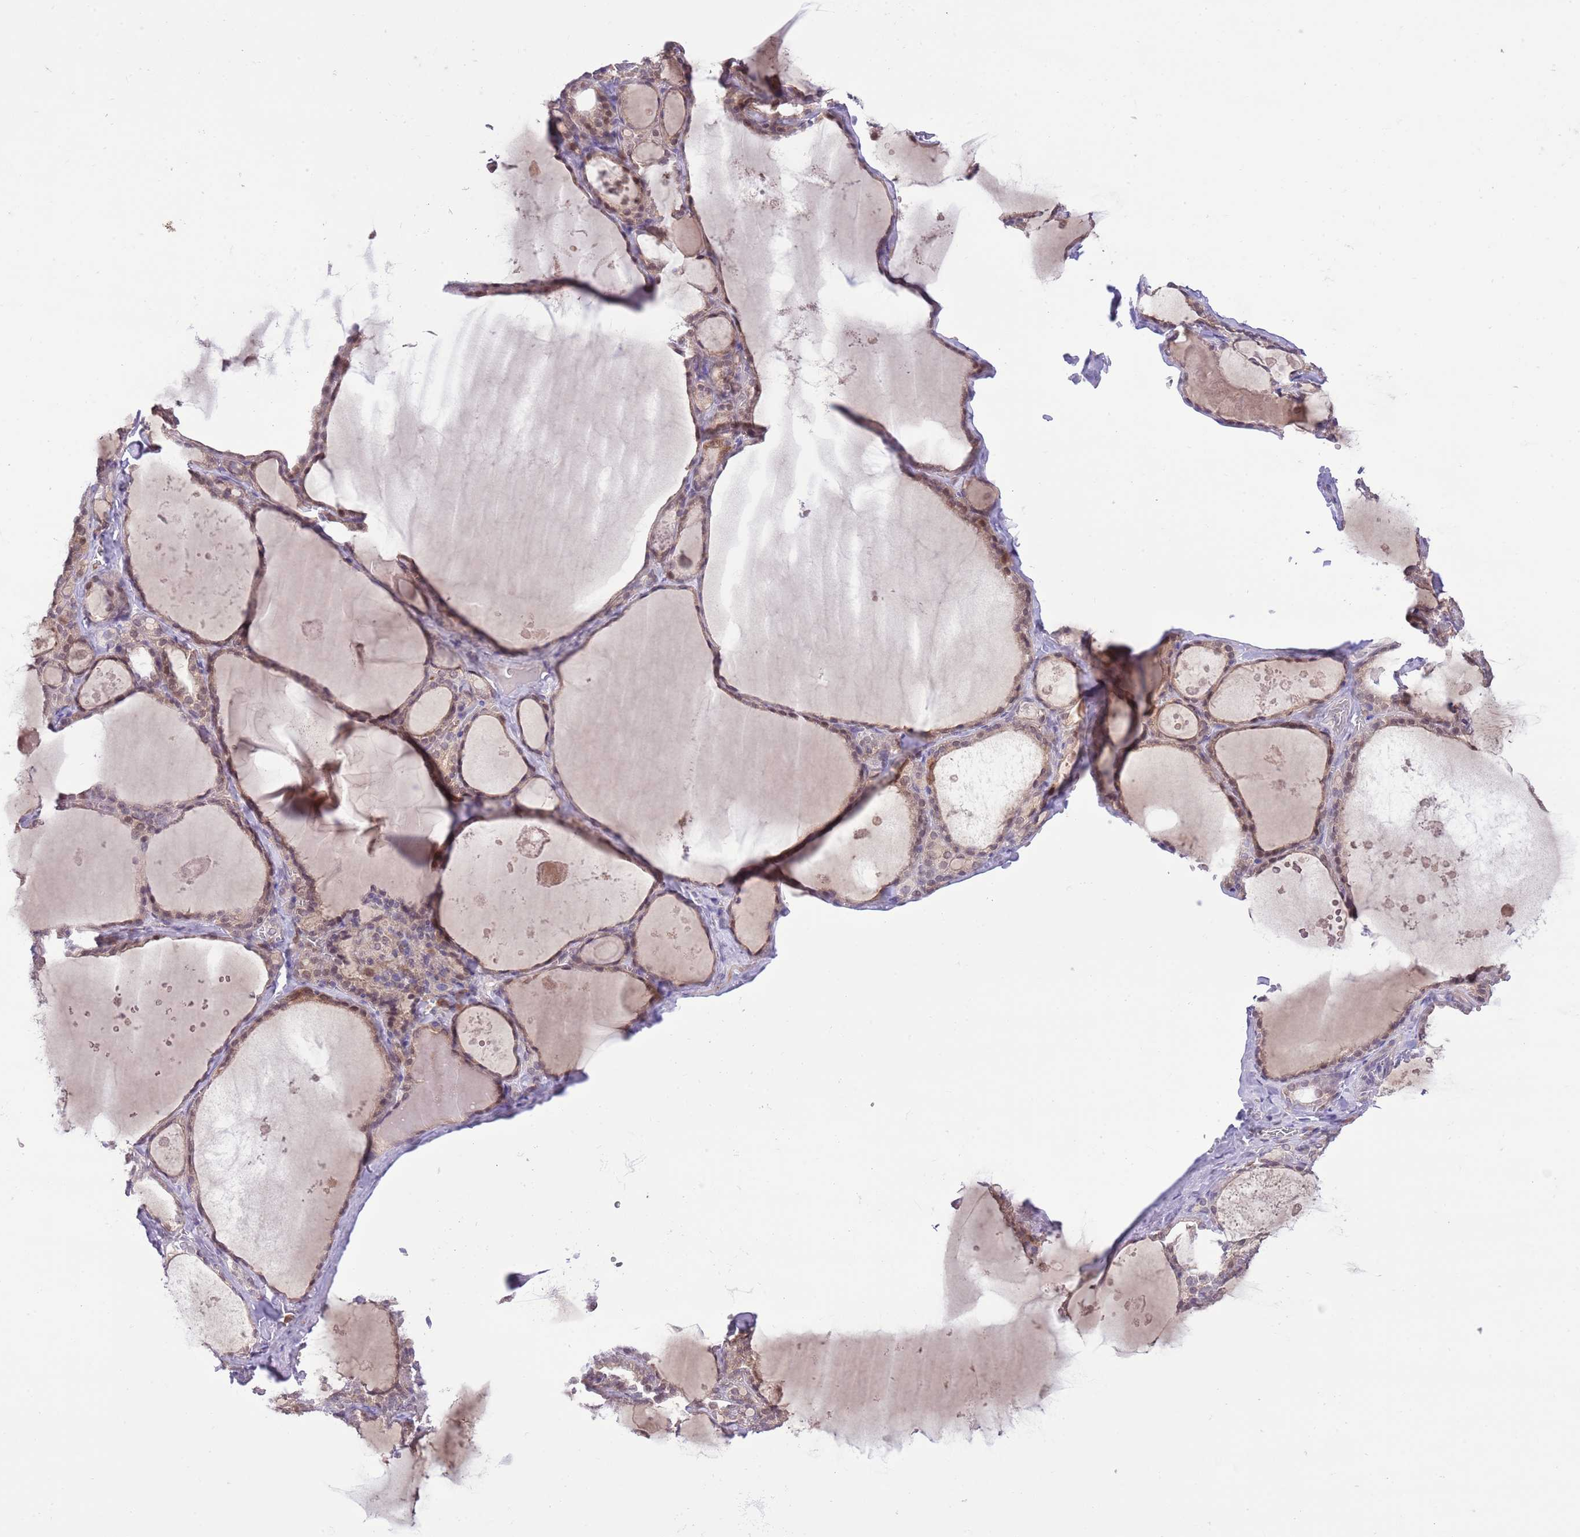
{"staining": {"intensity": "moderate", "quantity": ">75%", "location": "cytoplasmic/membranous,nuclear"}, "tissue": "thyroid gland", "cell_type": "Glandular cells", "image_type": "normal", "snomed": [{"axis": "morphology", "description": "Normal tissue, NOS"}, {"axis": "topography", "description": "Thyroid gland"}], "caption": "Immunohistochemistry staining of normal thyroid gland, which shows medium levels of moderate cytoplasmic/membranous,nuclear positivity in about >75% of glandular cells indicating moderate cytoplasmic/membranous,nuclear protein expression. The staining was performed using DAB (3,3'-diaminobenzidine) (brown) for protein detection and nuclei were counterstained in hematoxylin (blue).", "gene": "GALK2", "patient": {"sex": "male", "age": 56}}